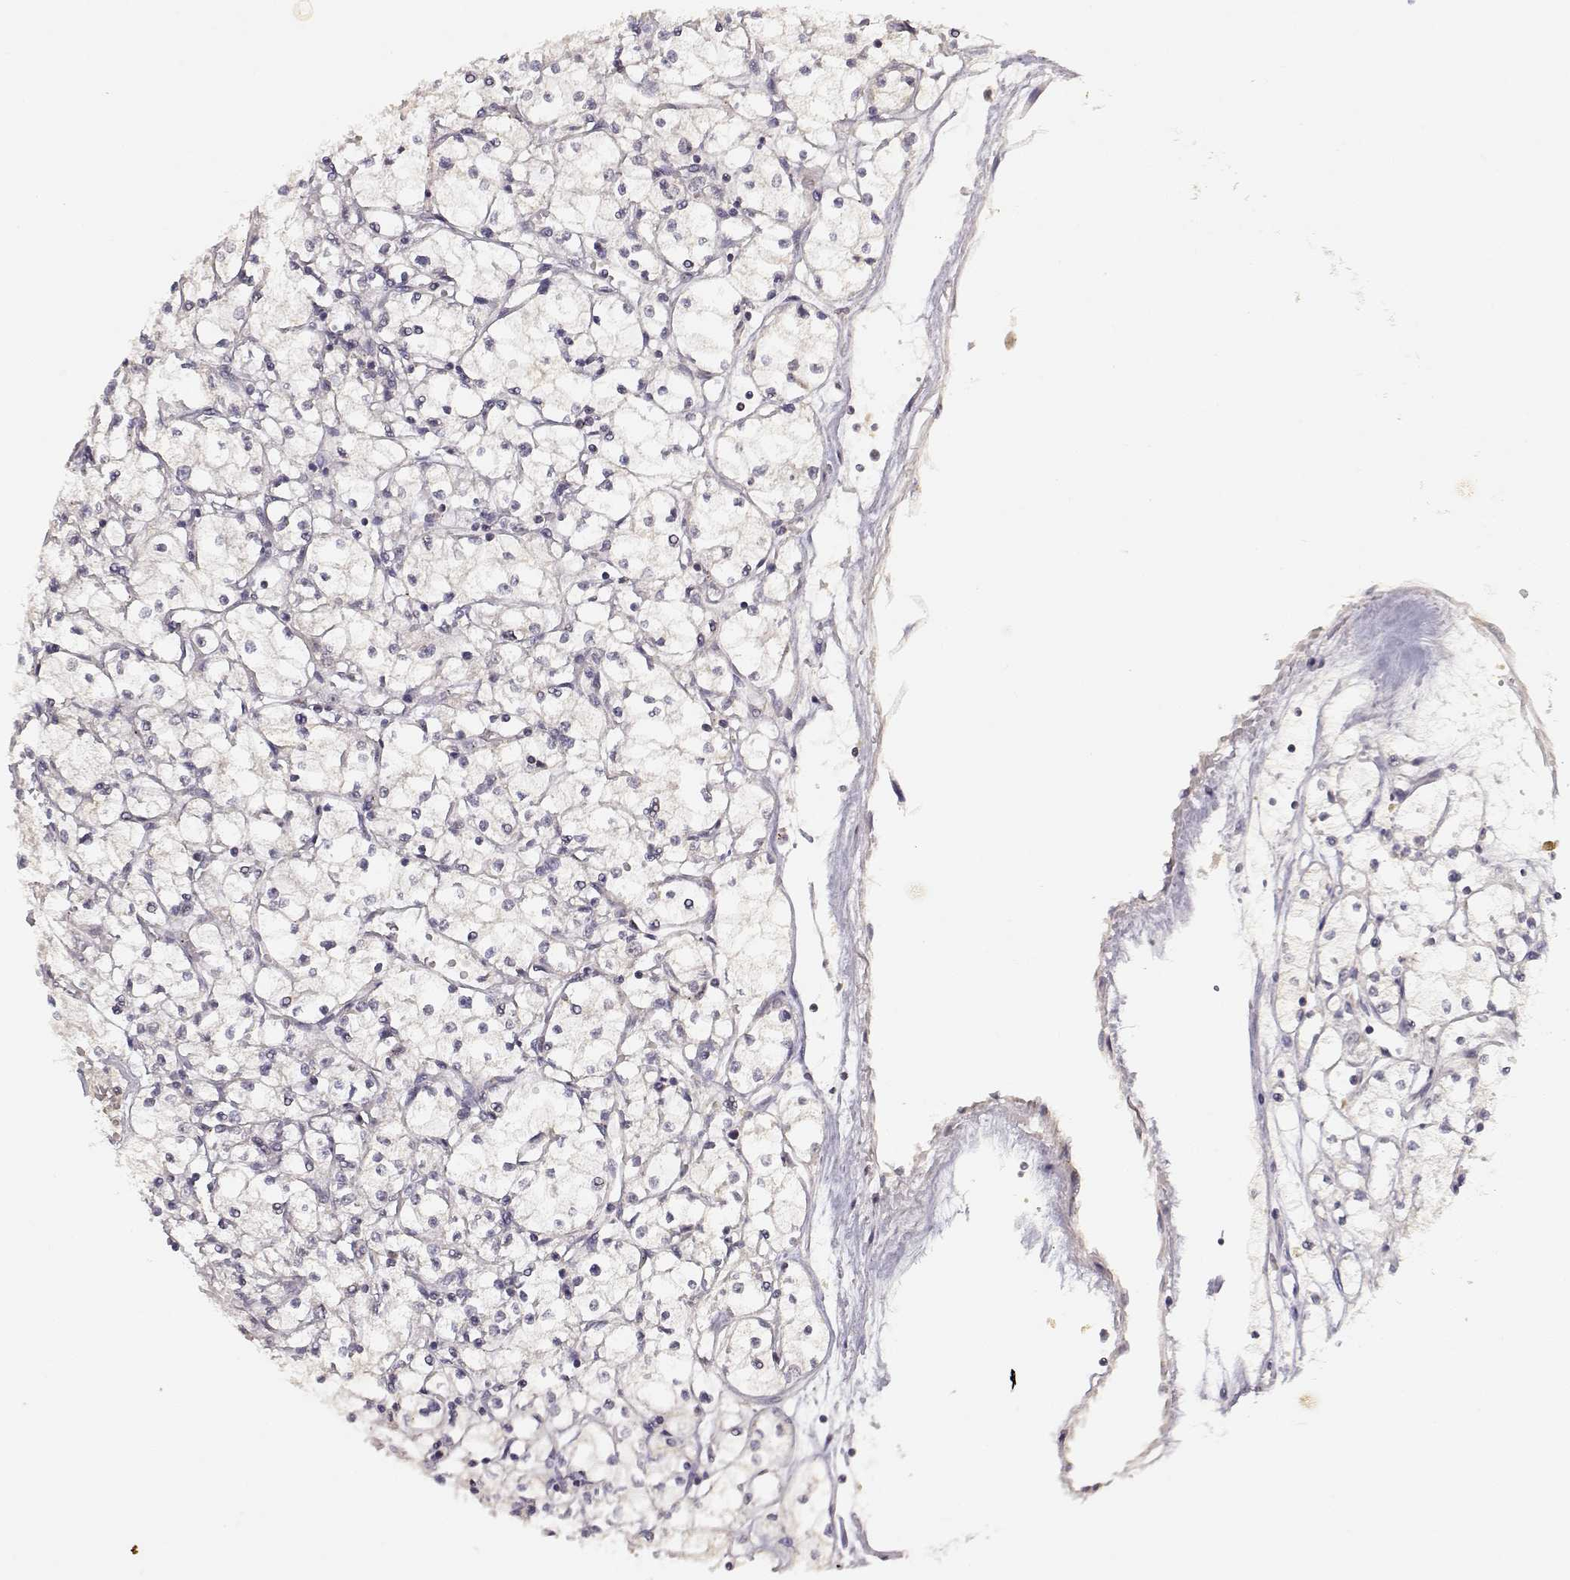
{"staining": {"intensity": "negative", "quantity": "none", "location": "none"}, "tissue": "renal cancer", "cell_type": "Tumor cells", "image_type": "cancer", "snomed": [{"axis": "morphology", "description": "Adenocarcinoma, NOS"}, {"axis": "topography", "description": "Kidney"}], "caption": "IHC of renal cancer (adenocarcinoma) demonstrates no positivity in tumor cells.", "gene": "RAD51", "patient": {"sex": "male", "age": 67}}